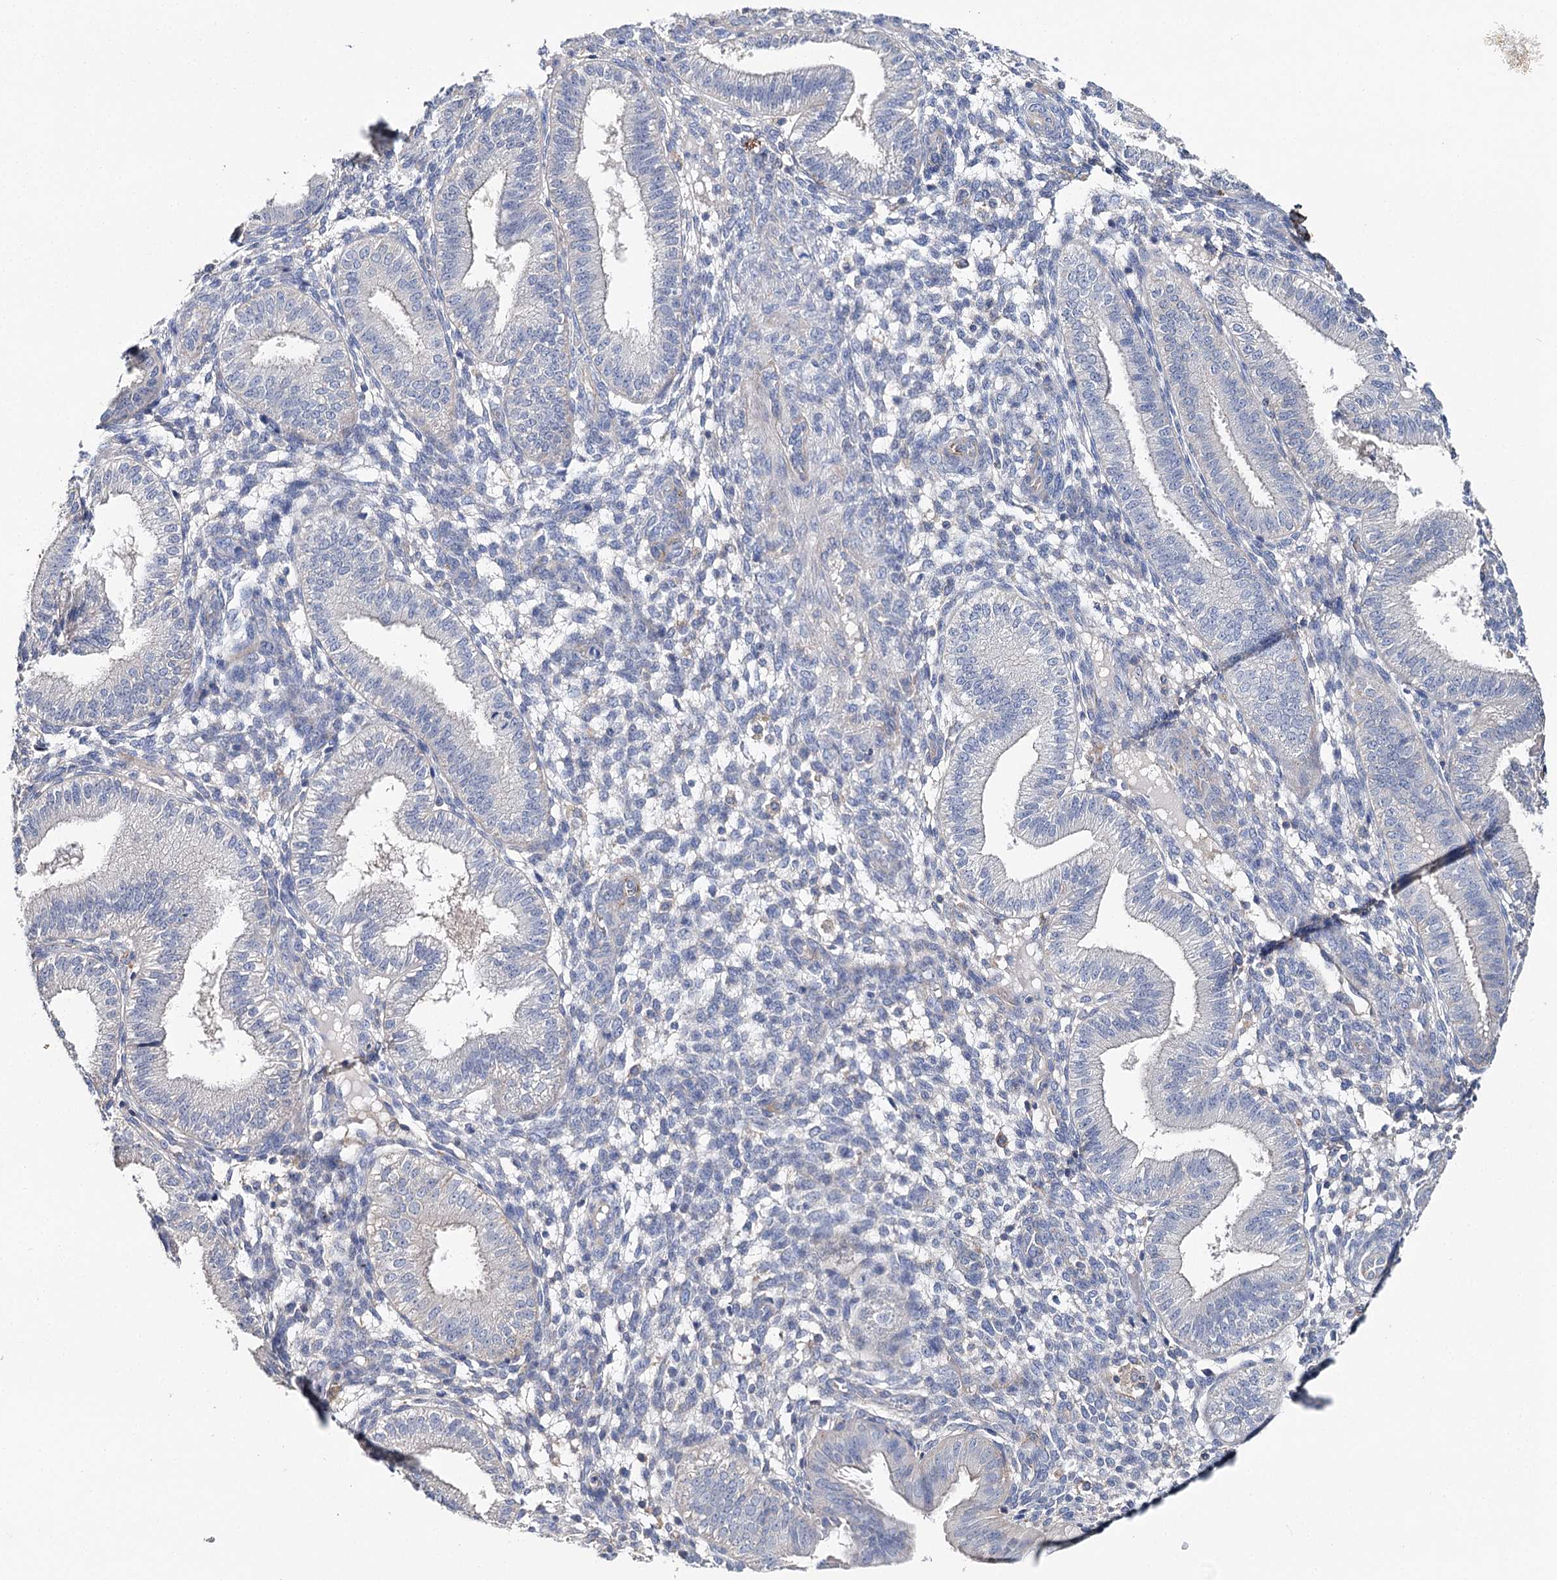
{"staining": {"intensity": "negative", "quantity": "none", "location": "none"}, "tissue": "endometrium", "cell_type": "Cells in endometrial stroma", "image_type": "normal", "snomed": [{"axis": "morphology", "description": "Normal tissue, NOS"}, {"axis": "topography", "description": "Endometrium"}], "caption": "The immunohistochemistry (IHC) histopathology image has no significant positivity in cells in endometrial stroma of endometrium.", "gene": "EPYC", "patient": {"sex": "female", "age": 39}}